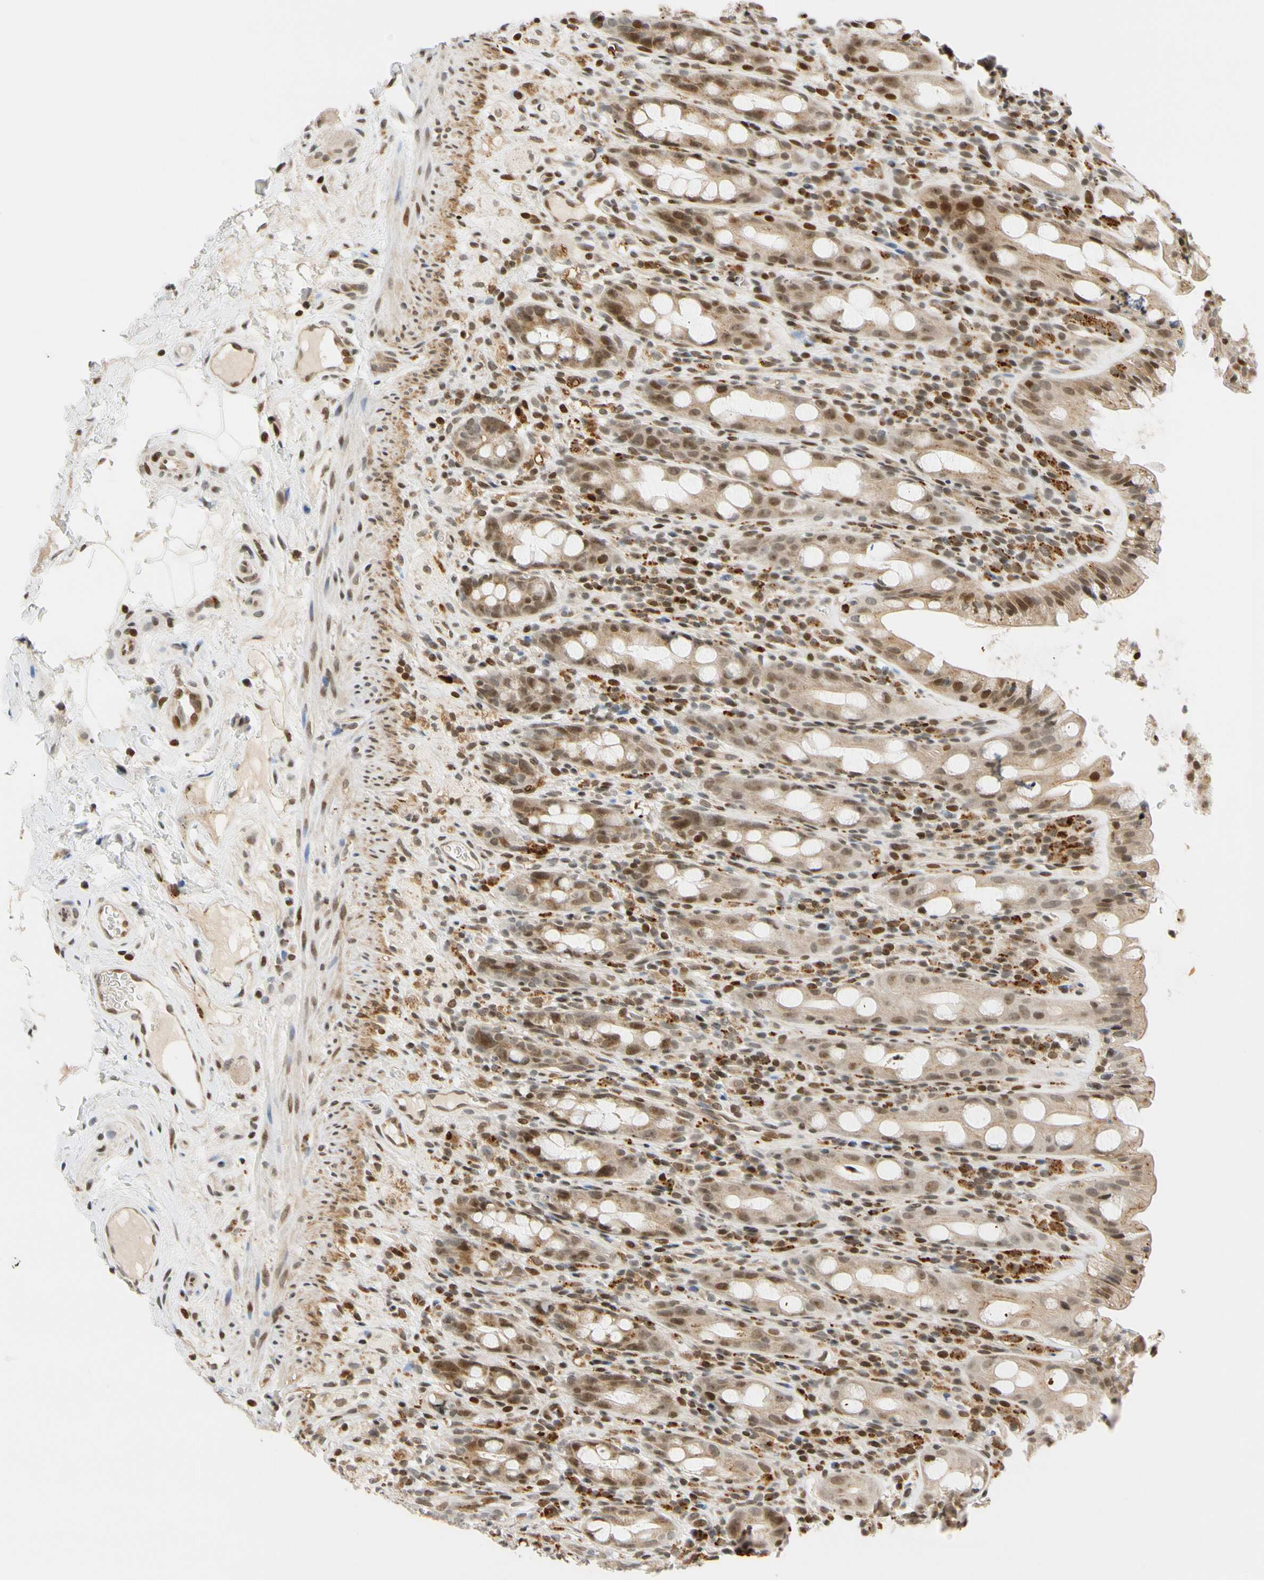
{"staining": {"intensity": "moderate", "quantity": ">75%", "location": "cytoplasmic/membranous,nuclear"}, "tissue": "rectum", "cell_type": "Glandular cells", "image_type": "normal", "snomed": [{"axis": "morphology", "description": "Normal tissue, NOS"}, {"axis": "topography", "description": "Rectum"}], "caption": "An IHC photomicrograph of normal tissue is shown. Protein staining in brown highlights moderate cytoplasmic/membranous,nuclear positivity in rectum within glandular cells. (DAB (3,3'-diaminobenzidine) IHC with brightfield microscopy, high magnification).", "gene": "CDK7", "patient": {"sex": "male", "age": 44}}